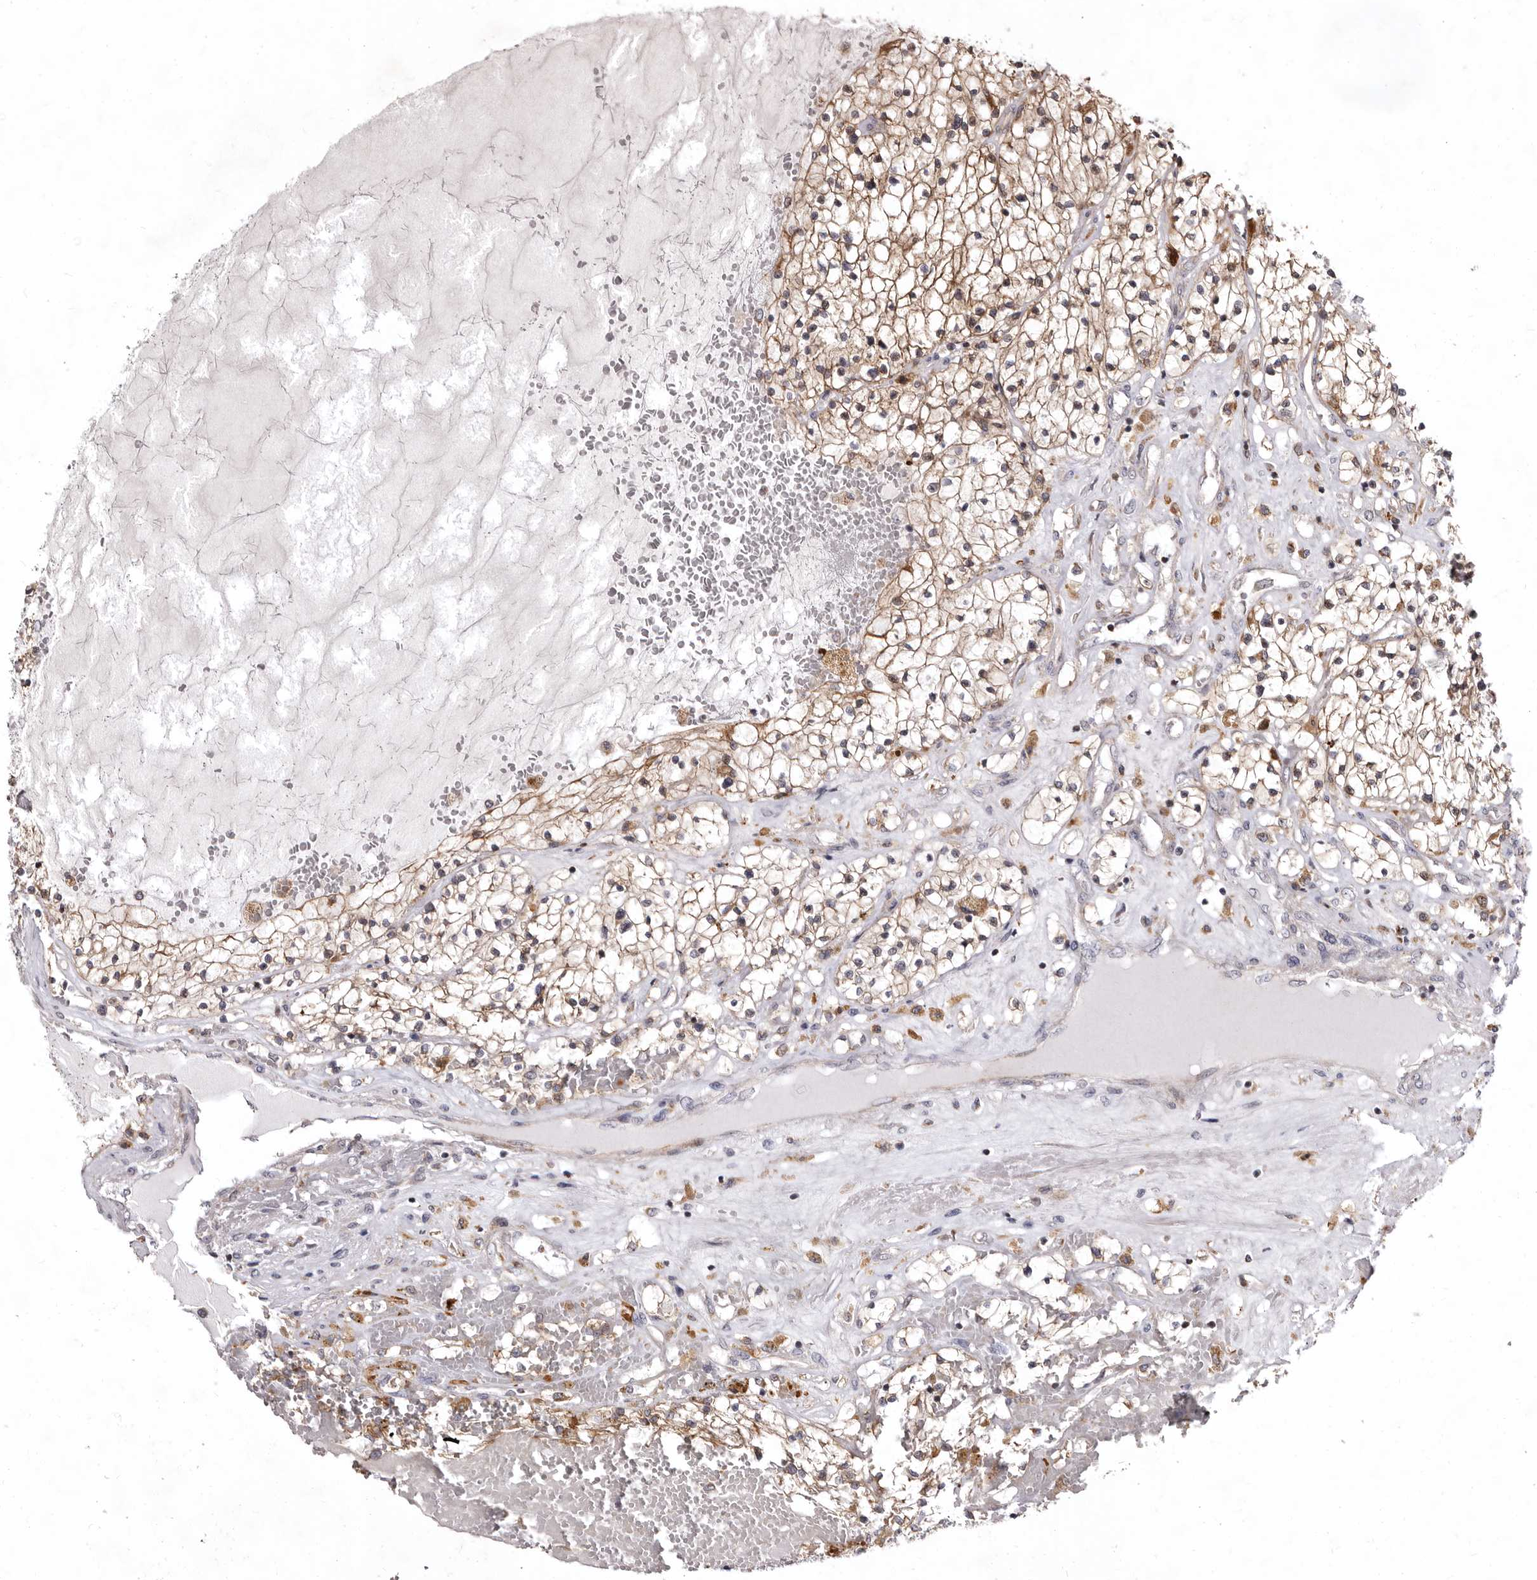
{"staining": {"intensity": "moderate", "quantity": ">75%", "location": "cytoplasmic/membranous"}, "tissue": "renal cancer", "cell_type": "Tumor cells", "image_type": "cancer", "snomed": [{"axis": "morphology", "description": "Normal tissue, NOS"}, {"axis": "morphology", "description": "Adenocarcinoma, NOS"}, {"axis": "topography", "description": "Kidney"}], "caption": "Immunohistochemical staining of renal cancer (adenocarcinoma) displays moderate cytoplasmic/membranous protein positivity in about >75% of tumor cells.", "gene": "SMC4", "patient": {"sex": "male", "age": 68}}